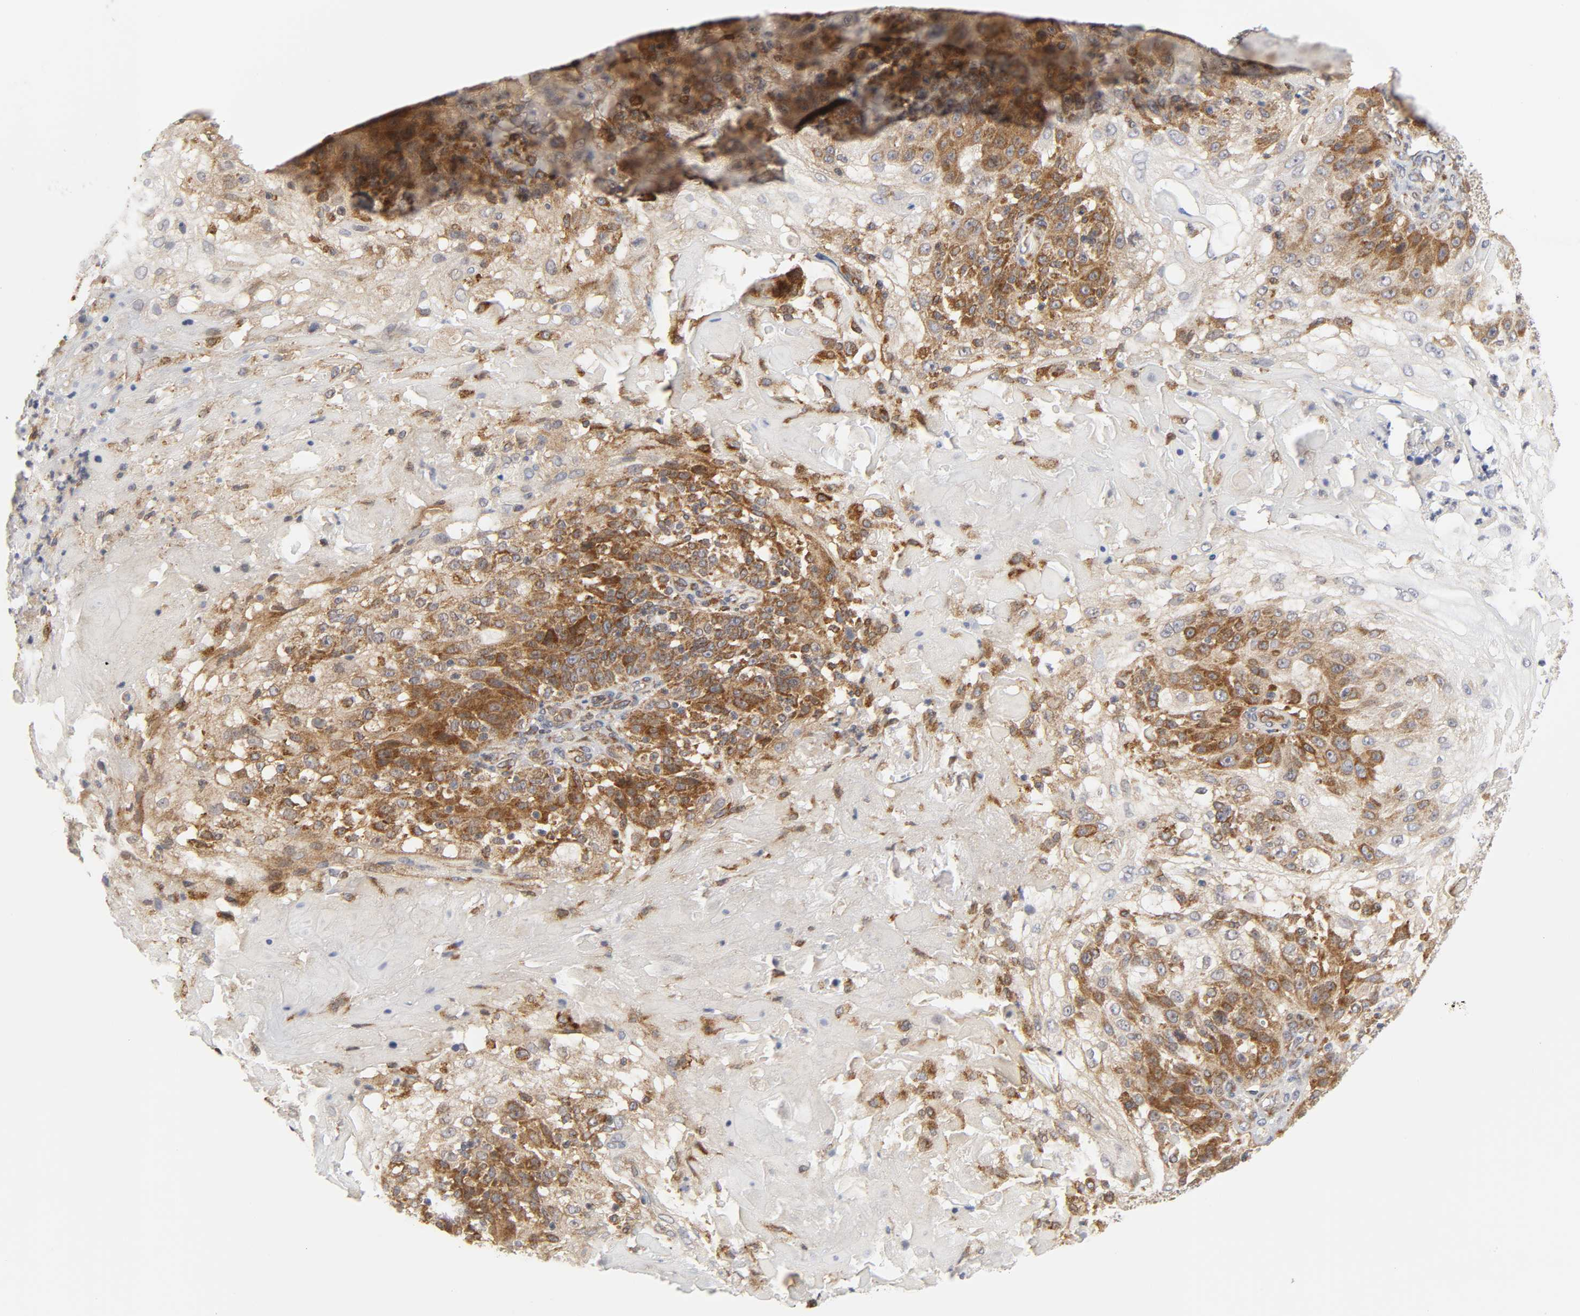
{"staining": {"intensity": "moderate", "quantity": ">75%", "location": "cytoplasmic/membranous"}, "tissue": "skin cancer", "cell_type": "Tumor cells", "image_type": "cancer", "snomed": [{"axis": "morphology", "description": "Normal tissue, NOS"}, {"axis": "morphology", "description": "Squamous cell carcinoma, NOS"}, {"axis": "topography", "description": "Skin"}], "caption": "Skin cancer (squamous cell carcinoma) was stained to show a protein in brown. There is medium levels of moderate cytoplasmic/membranous expression in approximately >75% of tumor cells. (DAB = brown stain, brightfield microscopy at high magnification).", "gene": "BAX", "patient": {"sex": "female", "age": 83}}